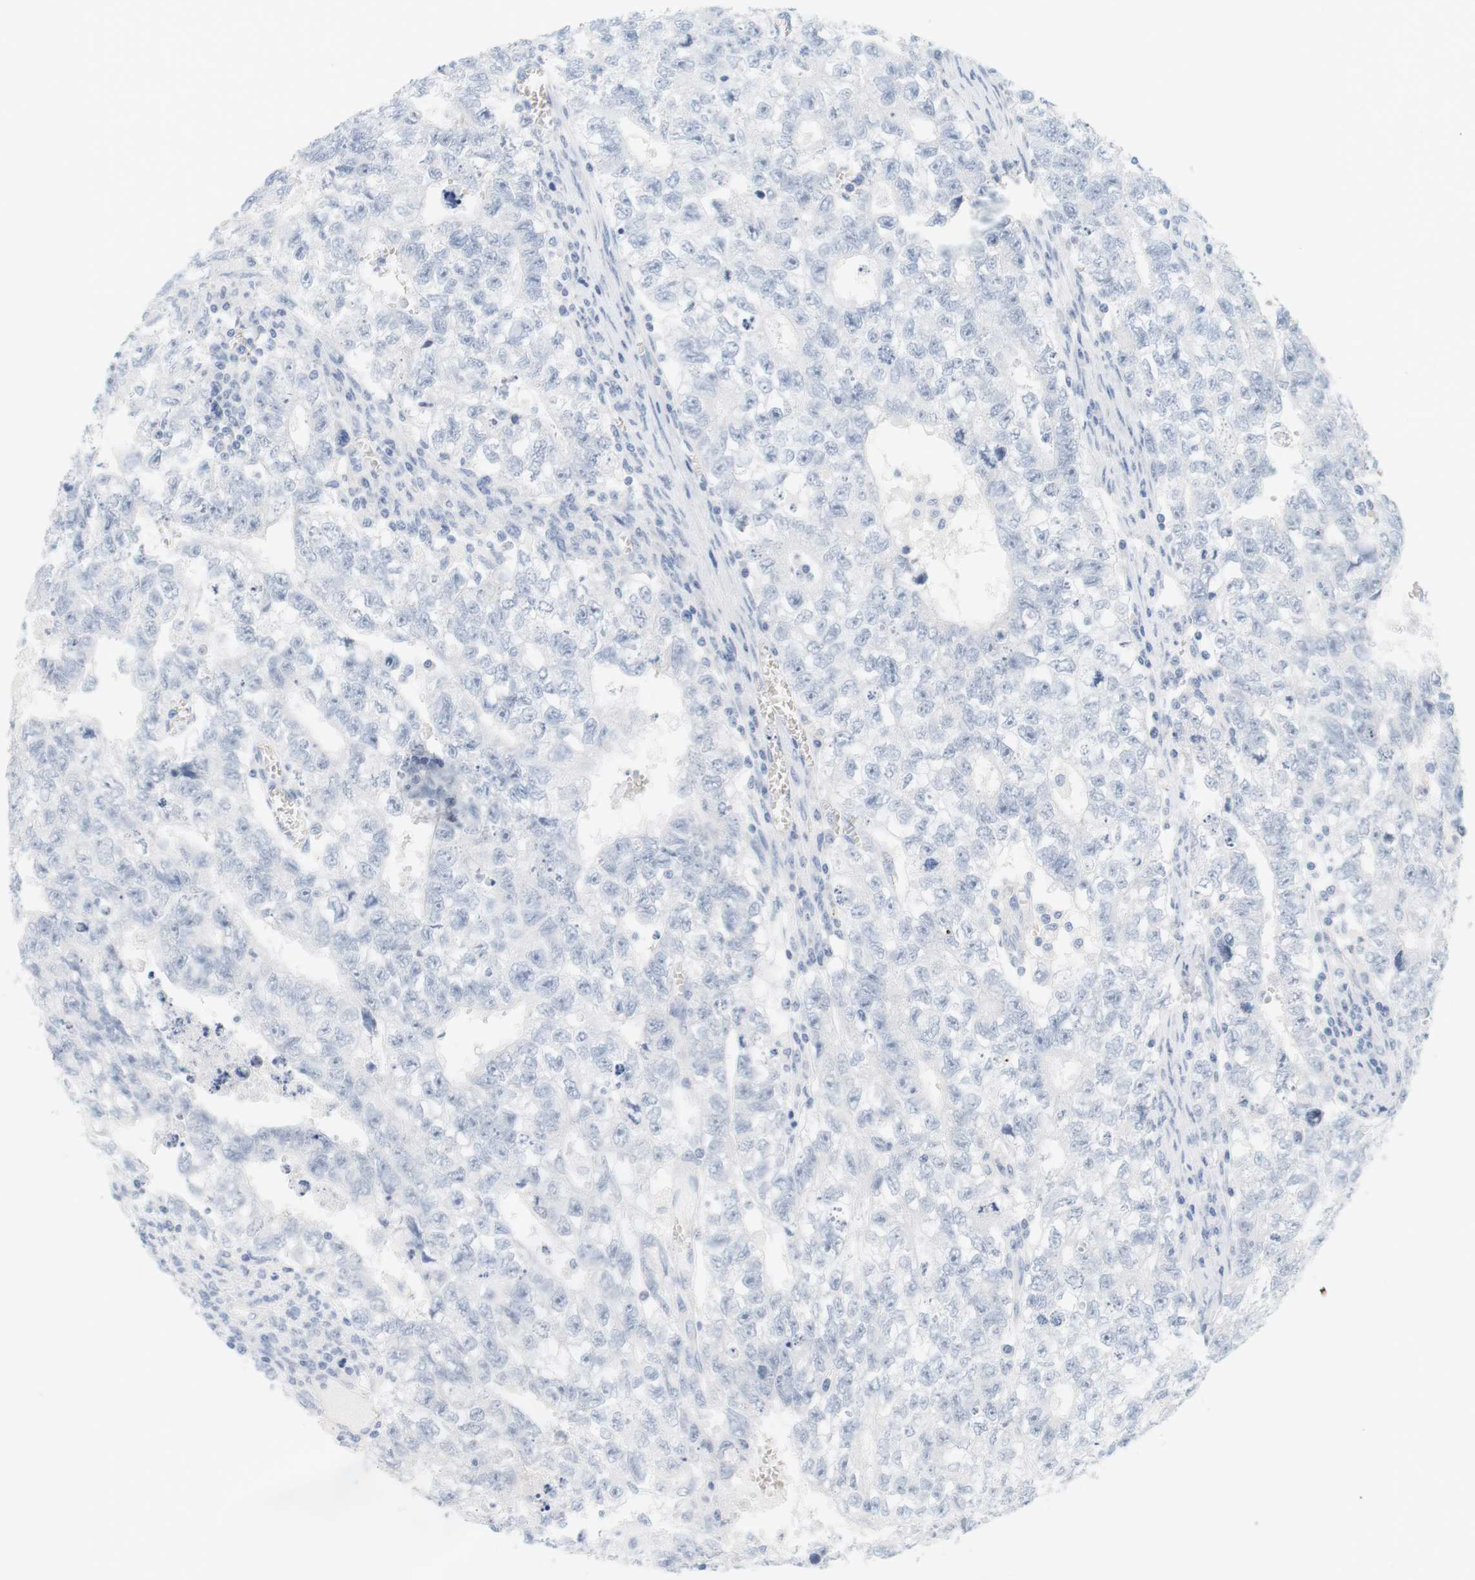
{"staining": {"intensity": "negative", "quantity": "none", "location": "none"}, "tissue": "testis cancer", "cell_type": "Tumor cells", "image_type": "cancer", "snomed": [{"axis": "morphology", "description": "Seminoma, NOS"}, {"axis": "morphology", "description": "Carcinoma, Embryonal, NOS"}, {"axis": "topography", "description": "Testis"}], "caption": "This micrograph is of testis embryonal carcinoma stained with immunohistochemistry (IHC) to label a protein in brown with the nuclei are counter-stained blue. There is no expression in tumor cells.", "gene": "OPRM1", "patient": {"sex": "male", "age": 38}}